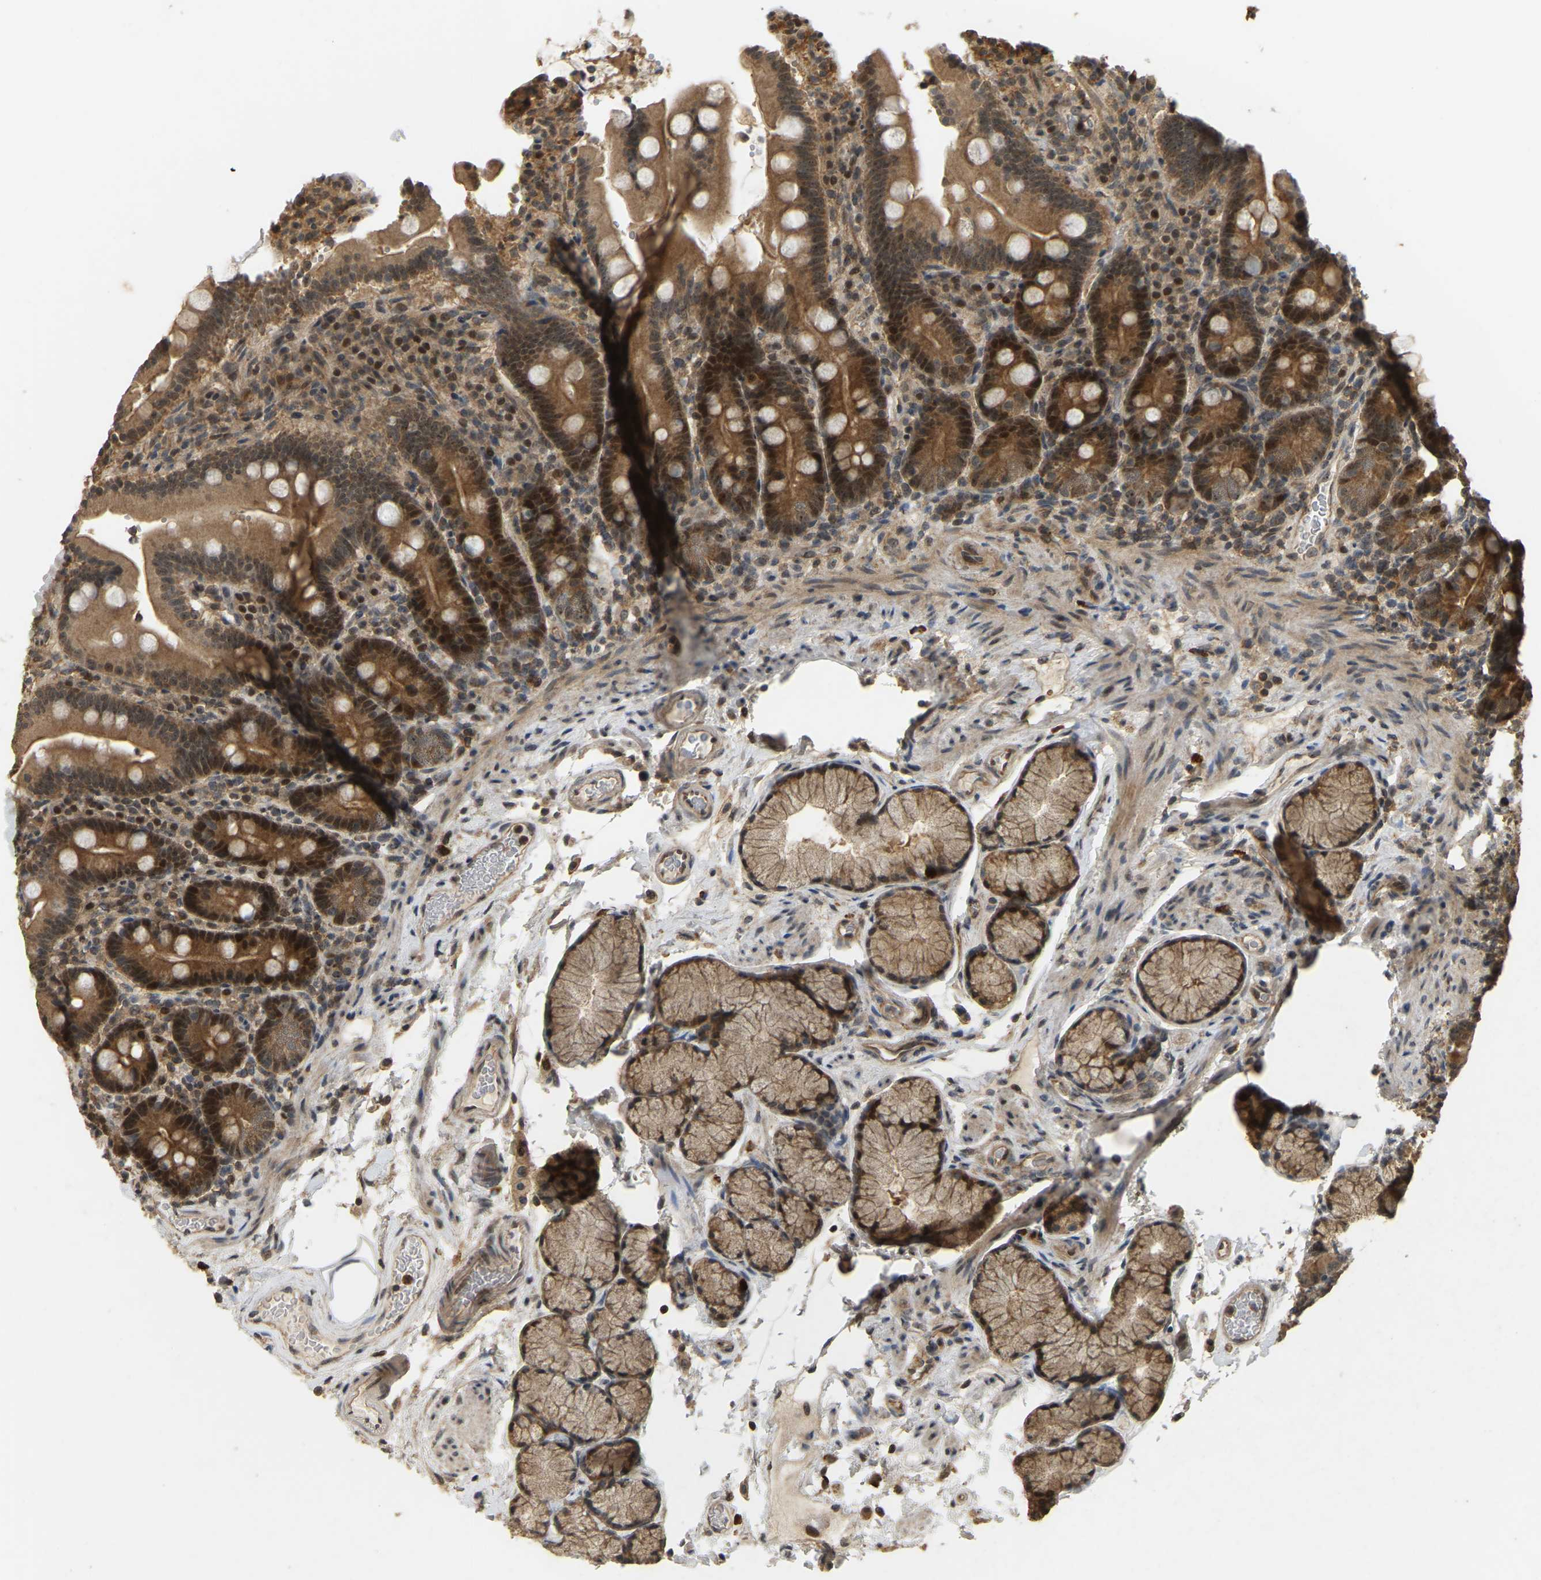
{"staining": {"intensity": "strong", "quantity": "25%-75%", "location": "cytoplasmic/membranous,nuclear"}, "tissue": "duodenum", "cell_type": "Glandular cells", "image_type": "normal", "snomed": [{"axis": "morphology", "description": "Normal tissue, NOS"}, {"axis": "topography", "description": "Small intestine, NOS"}], "caption": "A brown stain shows strong cytoplasmic/membranous,nuclear positivity of a protein in glandular cells of benign human duodenum. (brown staining indicates protein expression, while blue staining denotes nuclei).", "gene": "BRF2", "patient": {"sex": "female", "age": 71}}